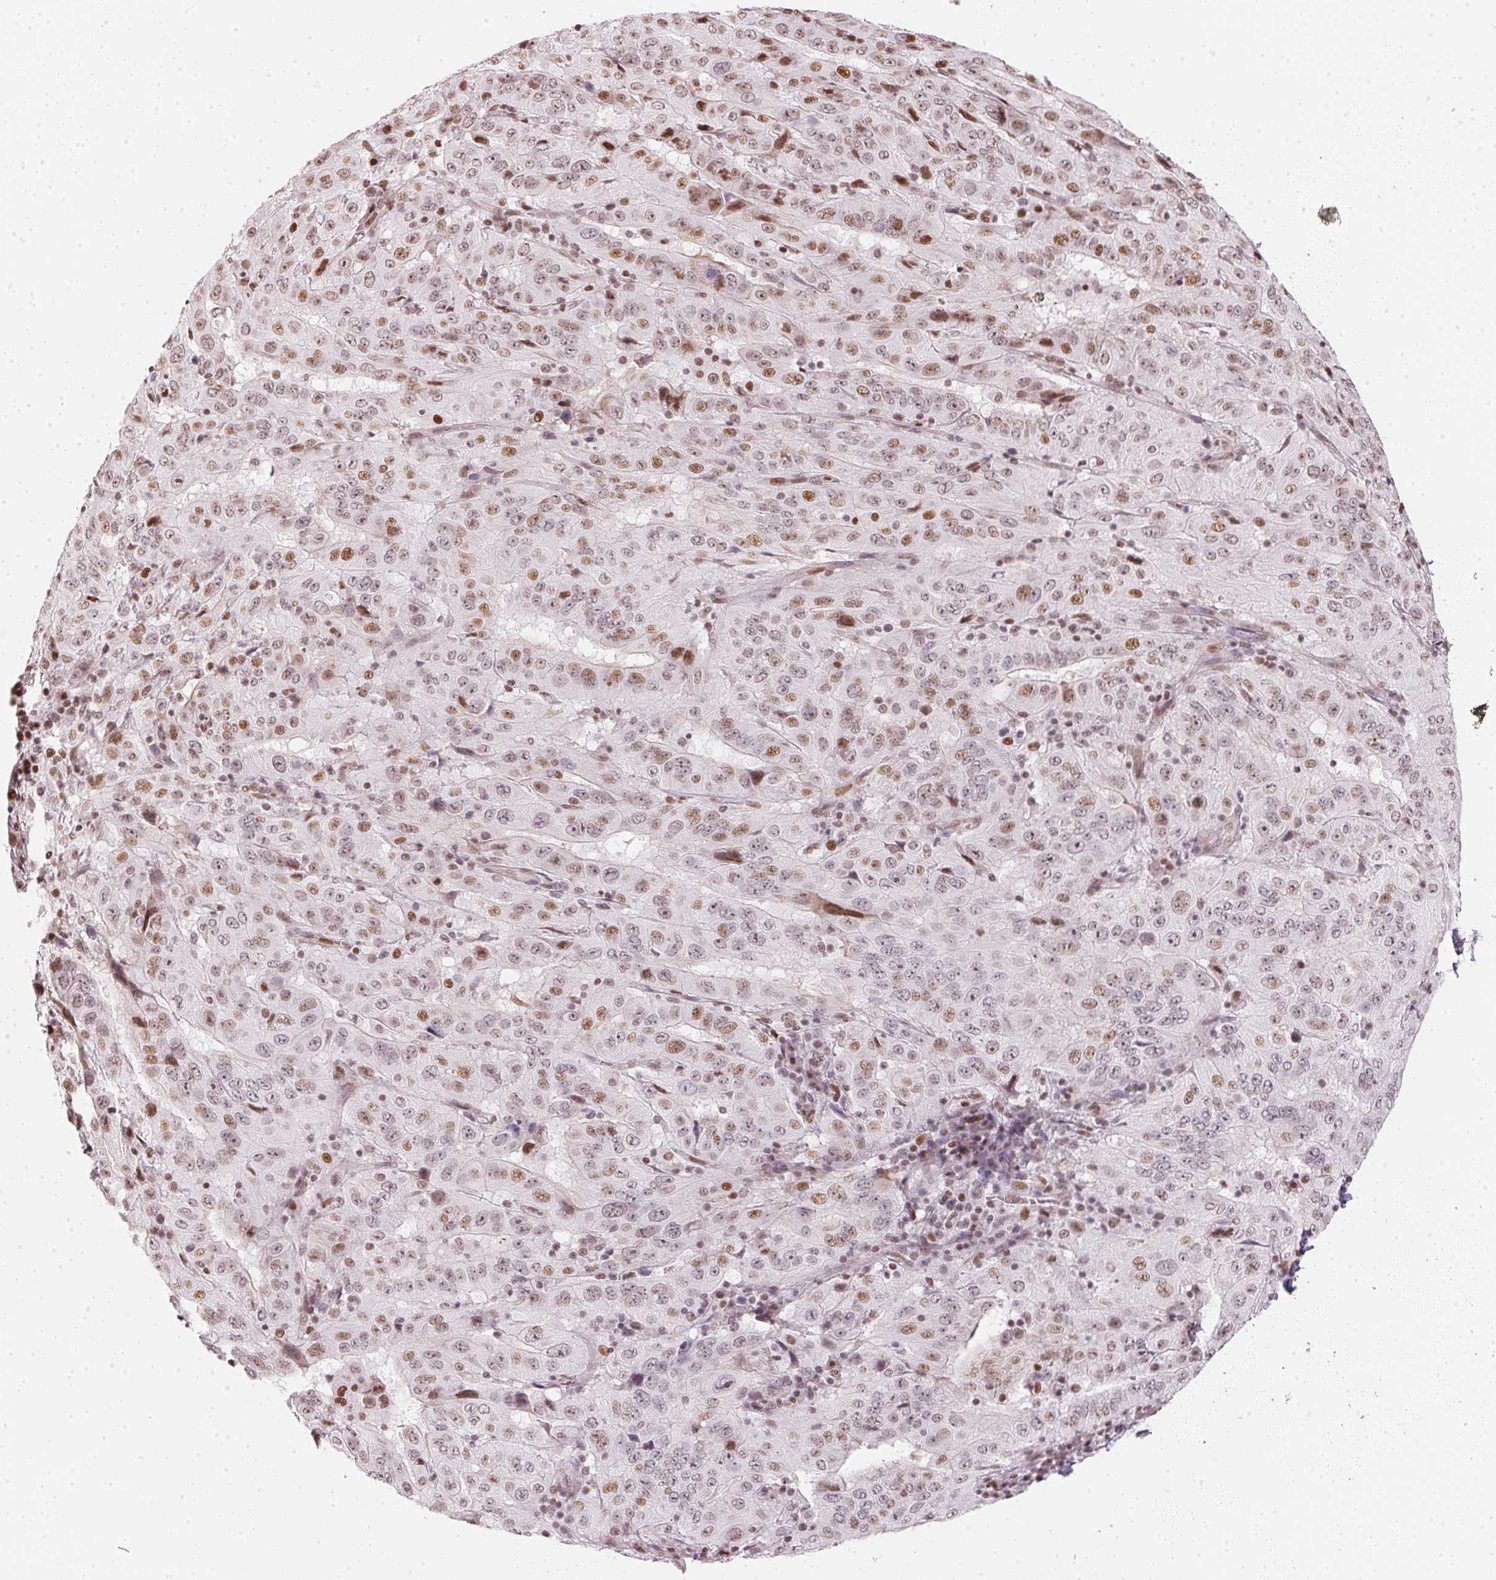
{"staining": {"intensity": "moderate", "quantity": "25%-75%", "location": "nuclear"}, "tissue": "pancreatic cancer", "cell_type": "Tumor cells", "image_type": "cancer", "snomed": [{"axis": "morphology", "description": "Adenocarcinoma, NOS"}, {"axis": "topography", "description": "Pancreas"}], "caption": "An immunohistochemistry (IHC) image of neoplastic tissue is shown. Protein staining in brown labels moderate nuclear positivity in pancreatic cancer (adenocarcinoma) within tumor cells. The staining is performed using DAB brown chromogen to label protein expression. The nuclei are counter-stained blue using hematoxylin.", "gene": "KAT6A", "patient": {"sex": "male", "age": 63}}